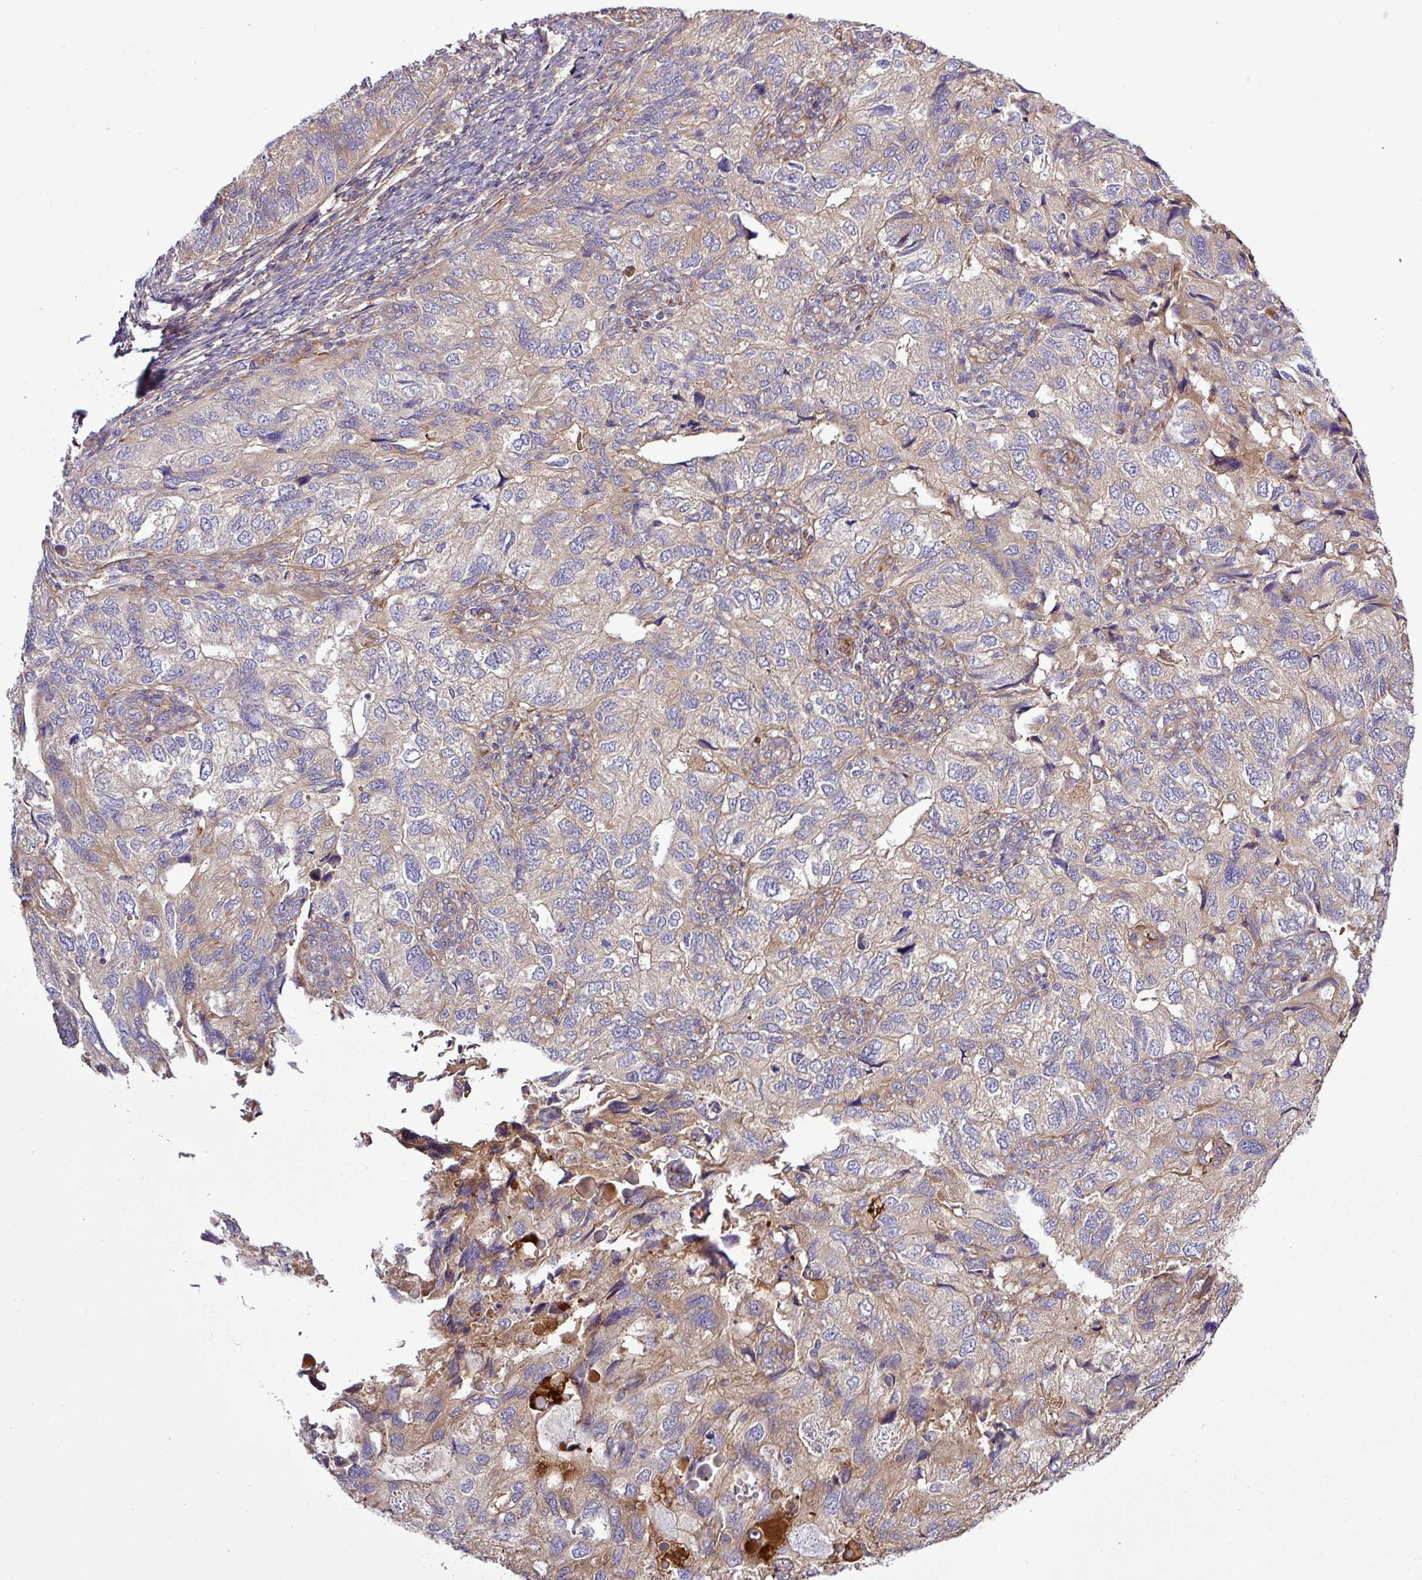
{"staining": {"intensity": "moderate", "quantity": "25%-75%", "location": "cytoplasmic/membranous"}, "tissue": "endometrial cancer", "cell_type": "Tumor cells", "image_type": "cancer", "snomed": [{"axis": "morphology", "description": "Carcinoma, NOS"}, {"axis": "topography", "description": "Uterus"}], "caption": "About 25%-75% of tumor cells in human carcinoma (endometrial) show moderate cytoplasmic/membranous protein positivity as visualized by brown immunohistochemical staining.", "gene": "CWH43", "patient": {"sex": "female", "age": 76}}